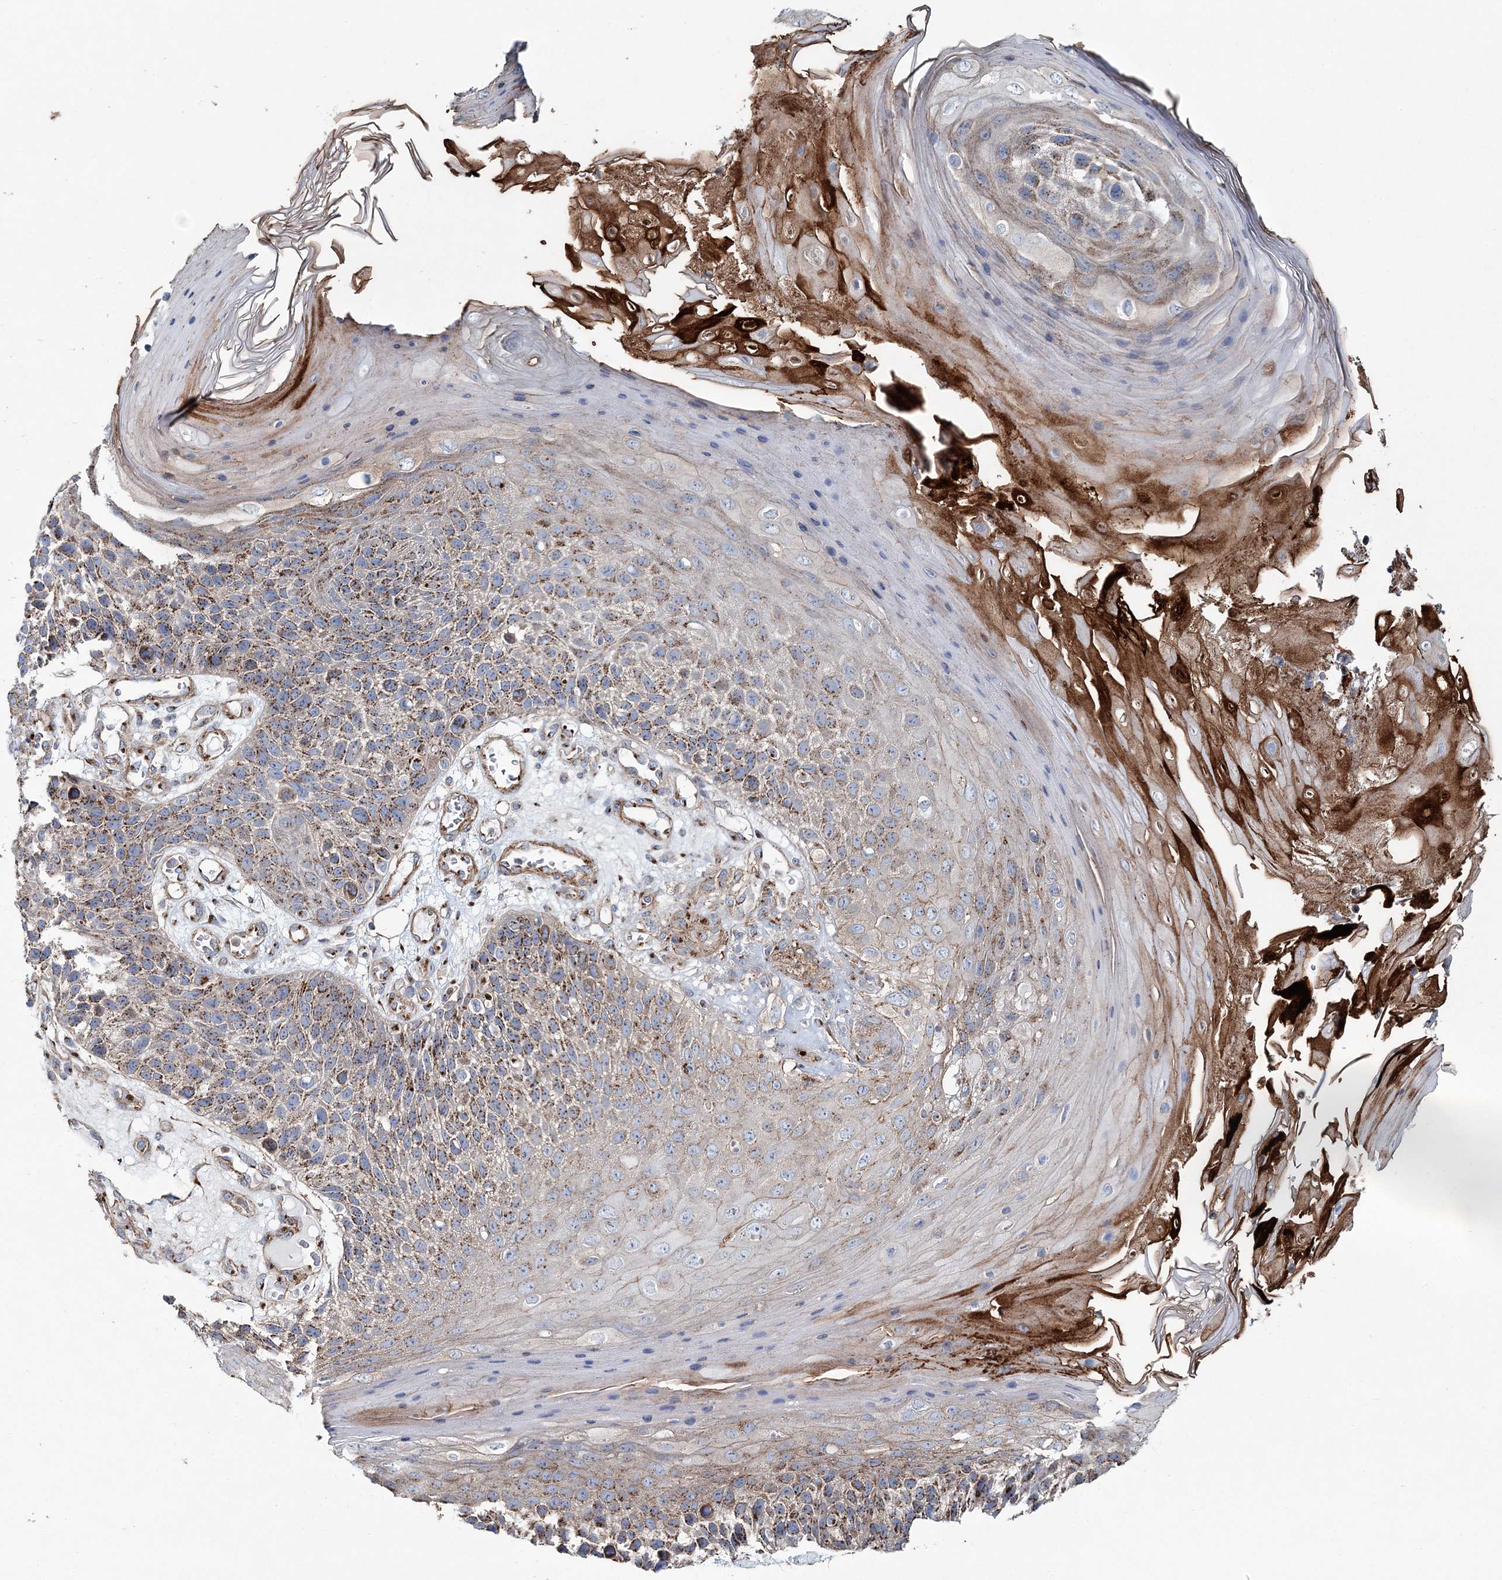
{"staining": {"intensity": "moderate", "quantity": ">75%", "location": "cytoplasmic/membranous"}, "tissue": "skin cancer", "cell_type": "Tumor cells", "image_type": "cancer", "snomed": [{"axis": "morphology", "description": "Squamous cell carcinoma, NOS"}, {"axis": "topography", "description": "Skin"}], "caption": "This is an image of immunohistochemistry staining of skin squamous cell carcinoma, which shows moderate staining in the cytoplasmic/membranous of tumor cells.", "gene": "MAN1A2", "patient": {"sex": "female", "age": 88}}